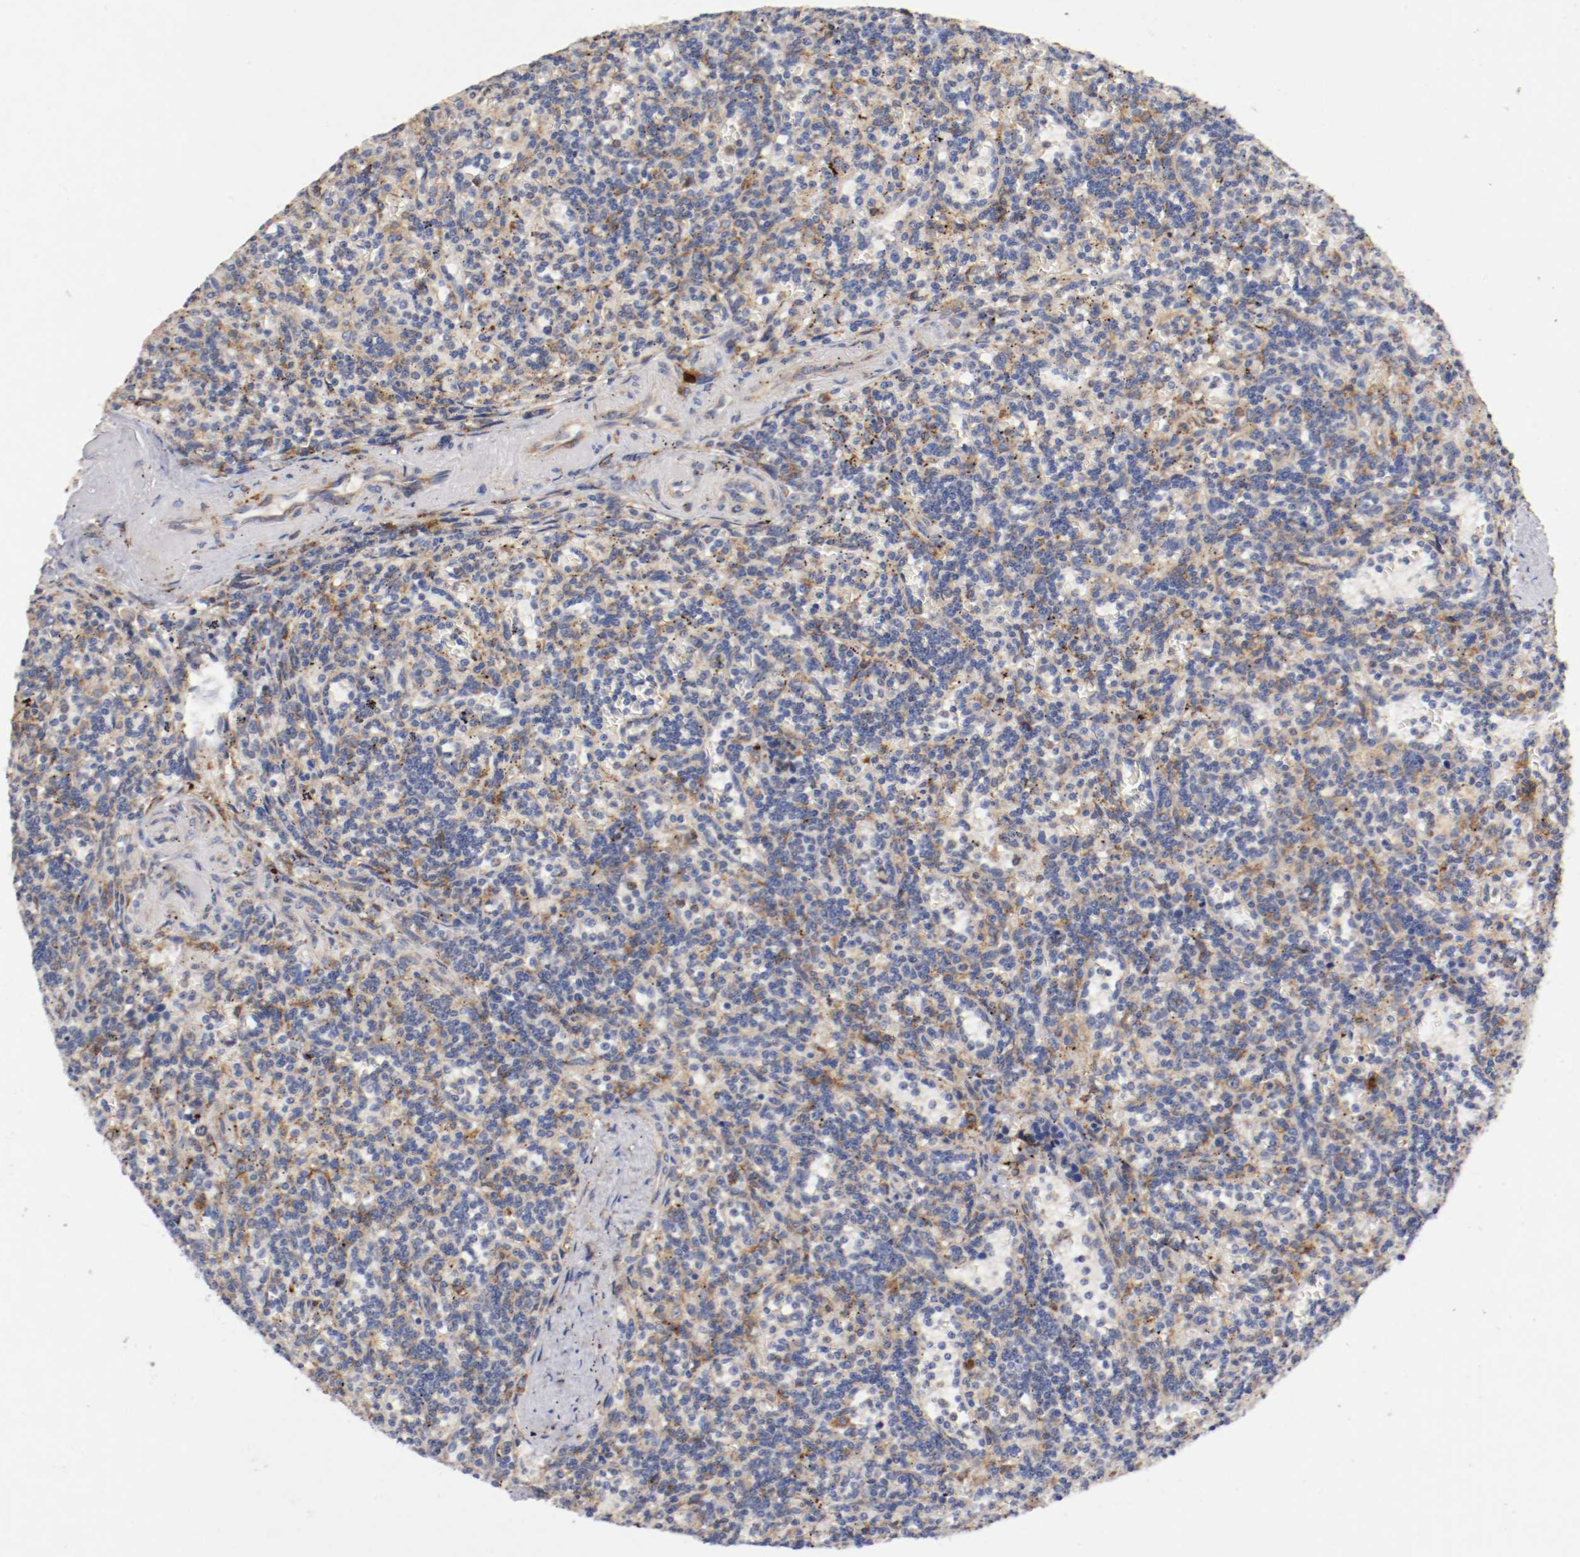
{"staining": {"intensity": "moderate", "quantity": "25%-75%", "location": "cytoplasmic/membranous"}, "tissue": "lymphoma", "cell_type": "Tumor cells", "image_type": "cancer", "snomed": [{"axis": "morphology", "description": "Malignant lymphoma, non-Hodgkin's type, Low grade"}, {"axis": "topography", "description": "Spleen"}], "caption": "Brown immunohistochemical staining in human lymphoma exhibits moderate cytoplasmic/membranous positivity in about 25%-75% of tumor cells.", "gene": "TRAF2", "patient": {"sex": "male", "age": 73}}